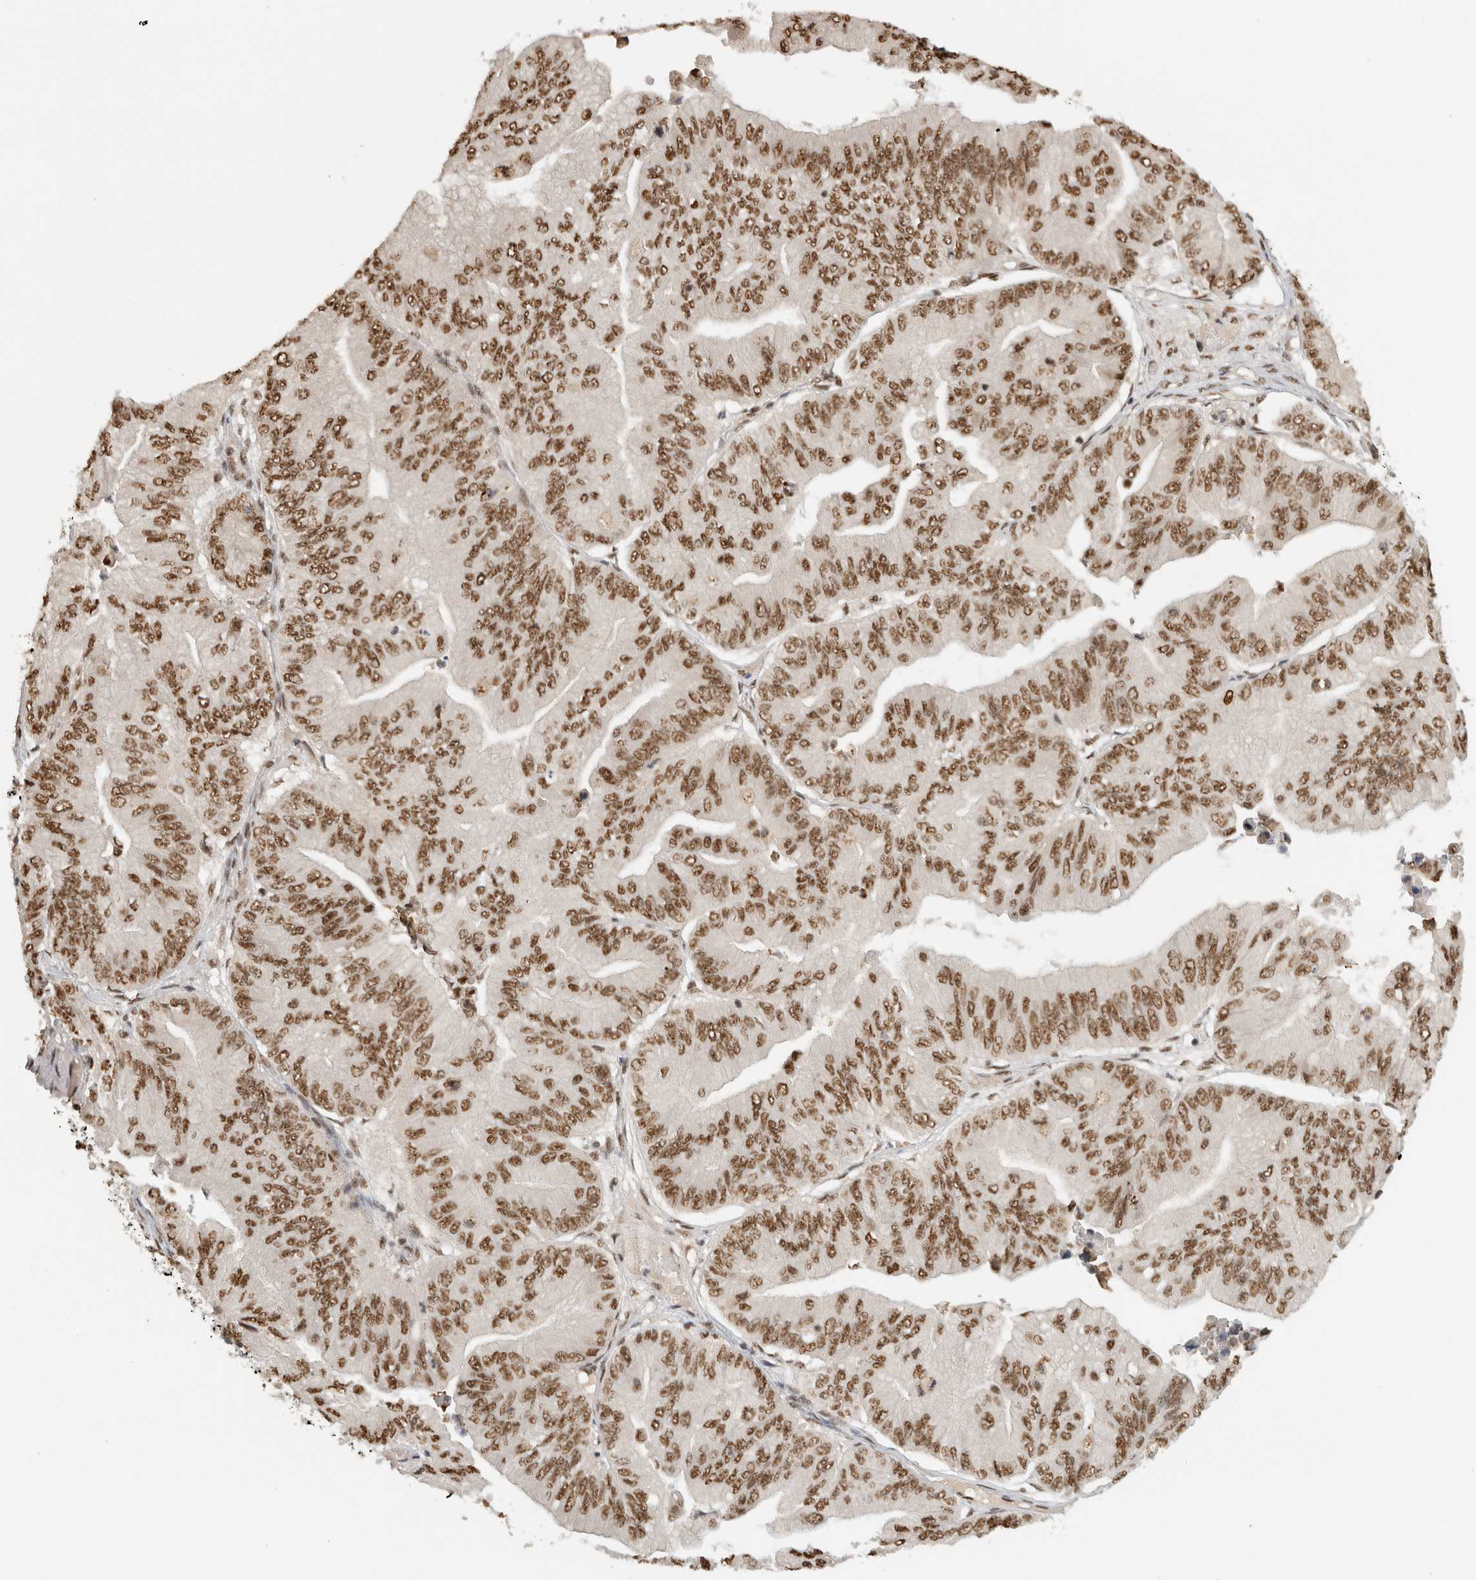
{"staining": {"intensity": "moderate", "quantity": ">75%", "location": "nuclear"}, "tissue": "ovarian cancer", "cell_type": "Tumor cells", "image_type": "cancer", "snomed": [{"axis": "morphology", "description": "Cystadenocarcinoma, mucinous, NOS"}, {"axis": "topography", "description": "Ovary"}], "caption": "This image shows immunohistochemistry staining of human ovarian mucinous cystadenocarcinoma, with medium moderate nuclear staining in approximately >75% of tumor cells.", "gene": "EBNA1BP2", "patient": {"sex": "female", "age": 61}}